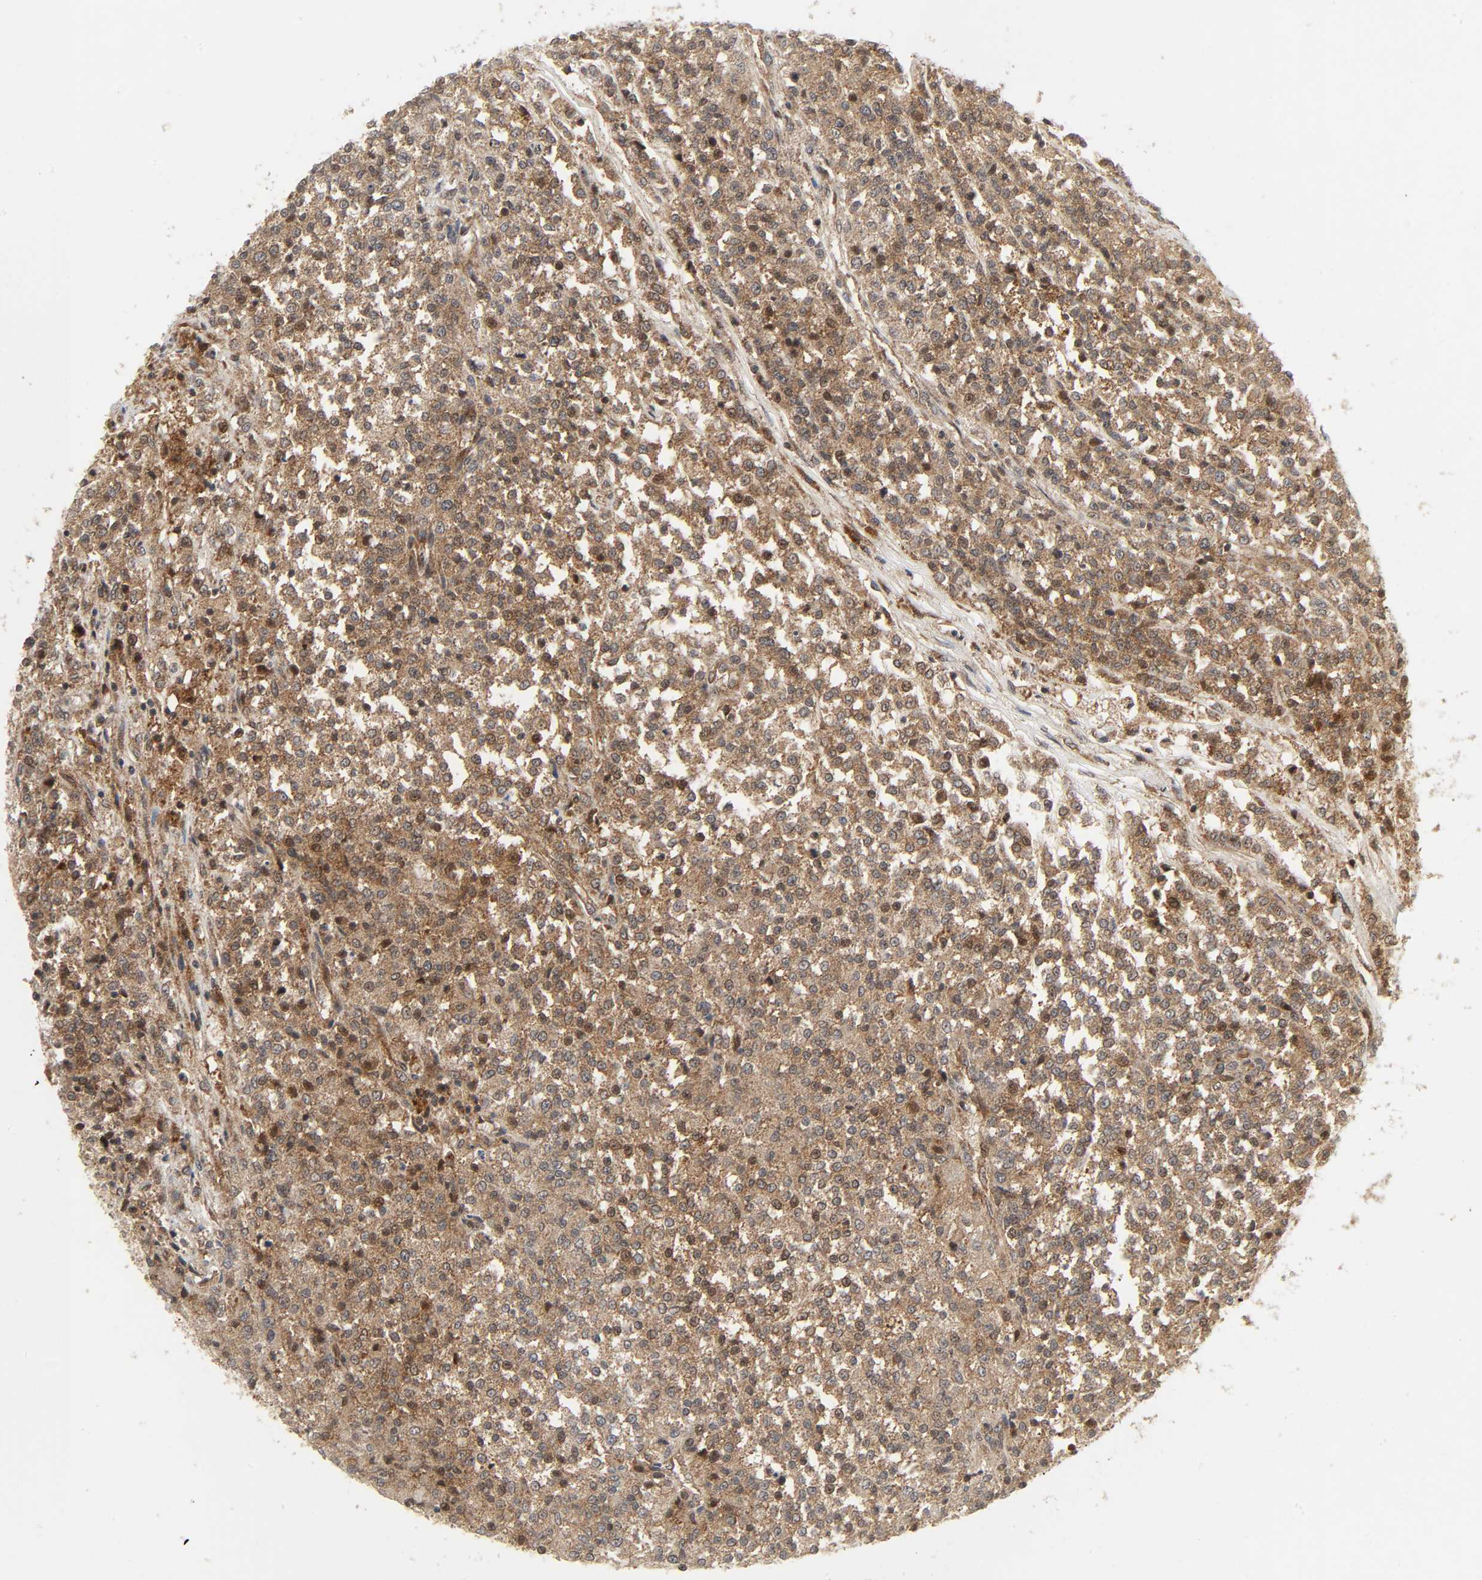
{"staining": {"intensity": "moderate", "quantity": ">75%", "location": "cytoplasmic/membranous"}, "tissue": "testis cancer", "cell_type": "Tumor cells", "image_type": "cancer", "snomed": [{"axis": "morphology", "description": "Seminoma, NOS"}, {"axis": "topography", "description": "Testis"}], "caption": "A photomicrograph of testis cancer (seminoma) stained for a protein demonstrates moderate cytoplasmic/membranous brown staining in tumor cells.", "gene": "CHUK", "patient": {"sex": "male", "age": 59}}